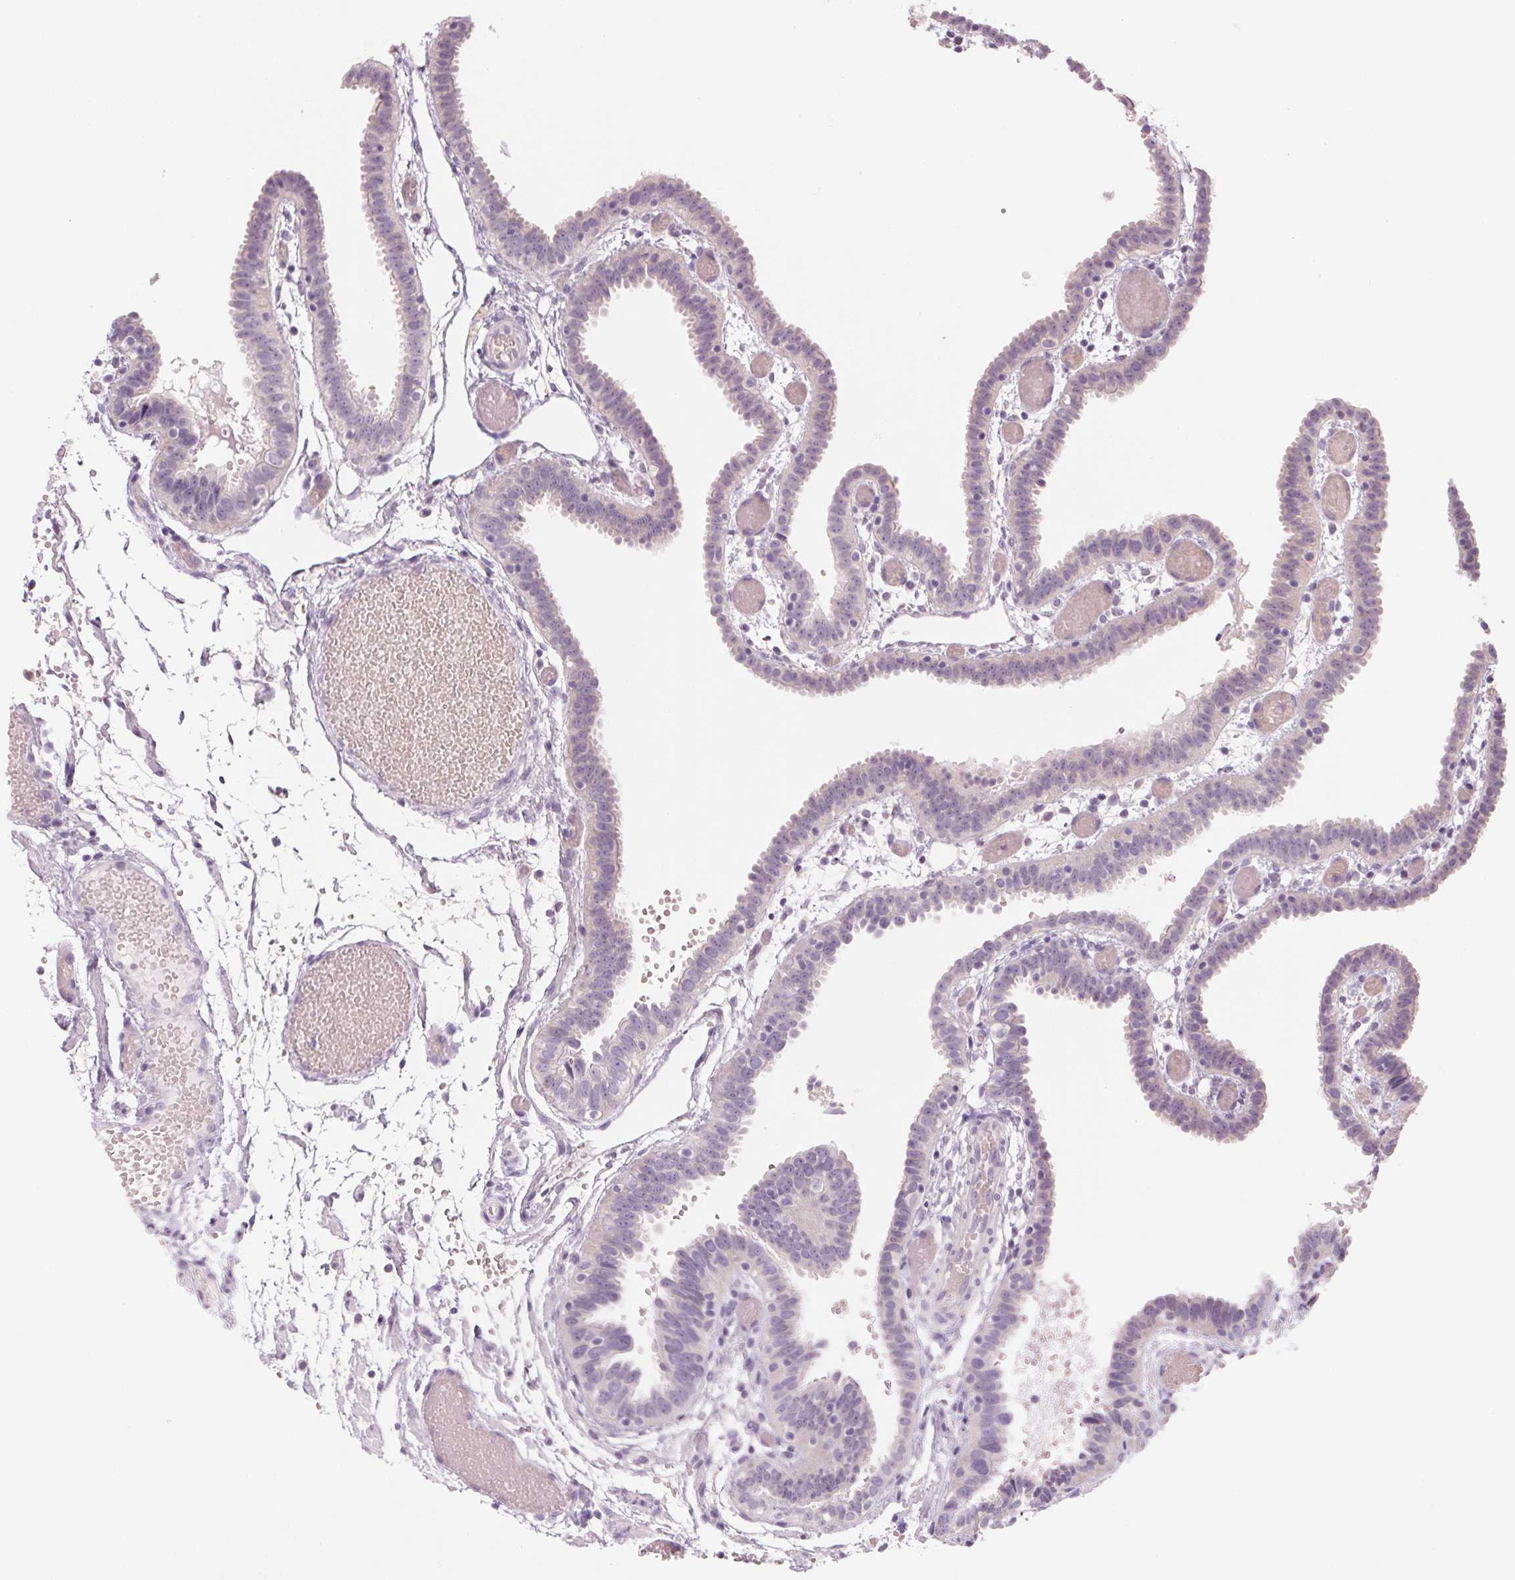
{"staining": {"intensity": "negative", "quantity": "none", "location": "none"}, "tissue": "fallopian tube", "cell_type": "Glandular cells", "image_type": "normal", "snomed": [{"axis": "morphology", "description": "Normal tissue, NOS"}, {"axis": "topography", "description": "Fallopian tube"}], "caption": "High power microscopy micrograph of an immunohistochemistry (IHC) histopathology image of benign fallopian tube, revealing no significant staining in glandular cells. (DAB immunohistochemistry visualized using brightfield microscopy, high magnification).", "gene": "POU1F1", "patient": {"sex": "female", "age": 37}}